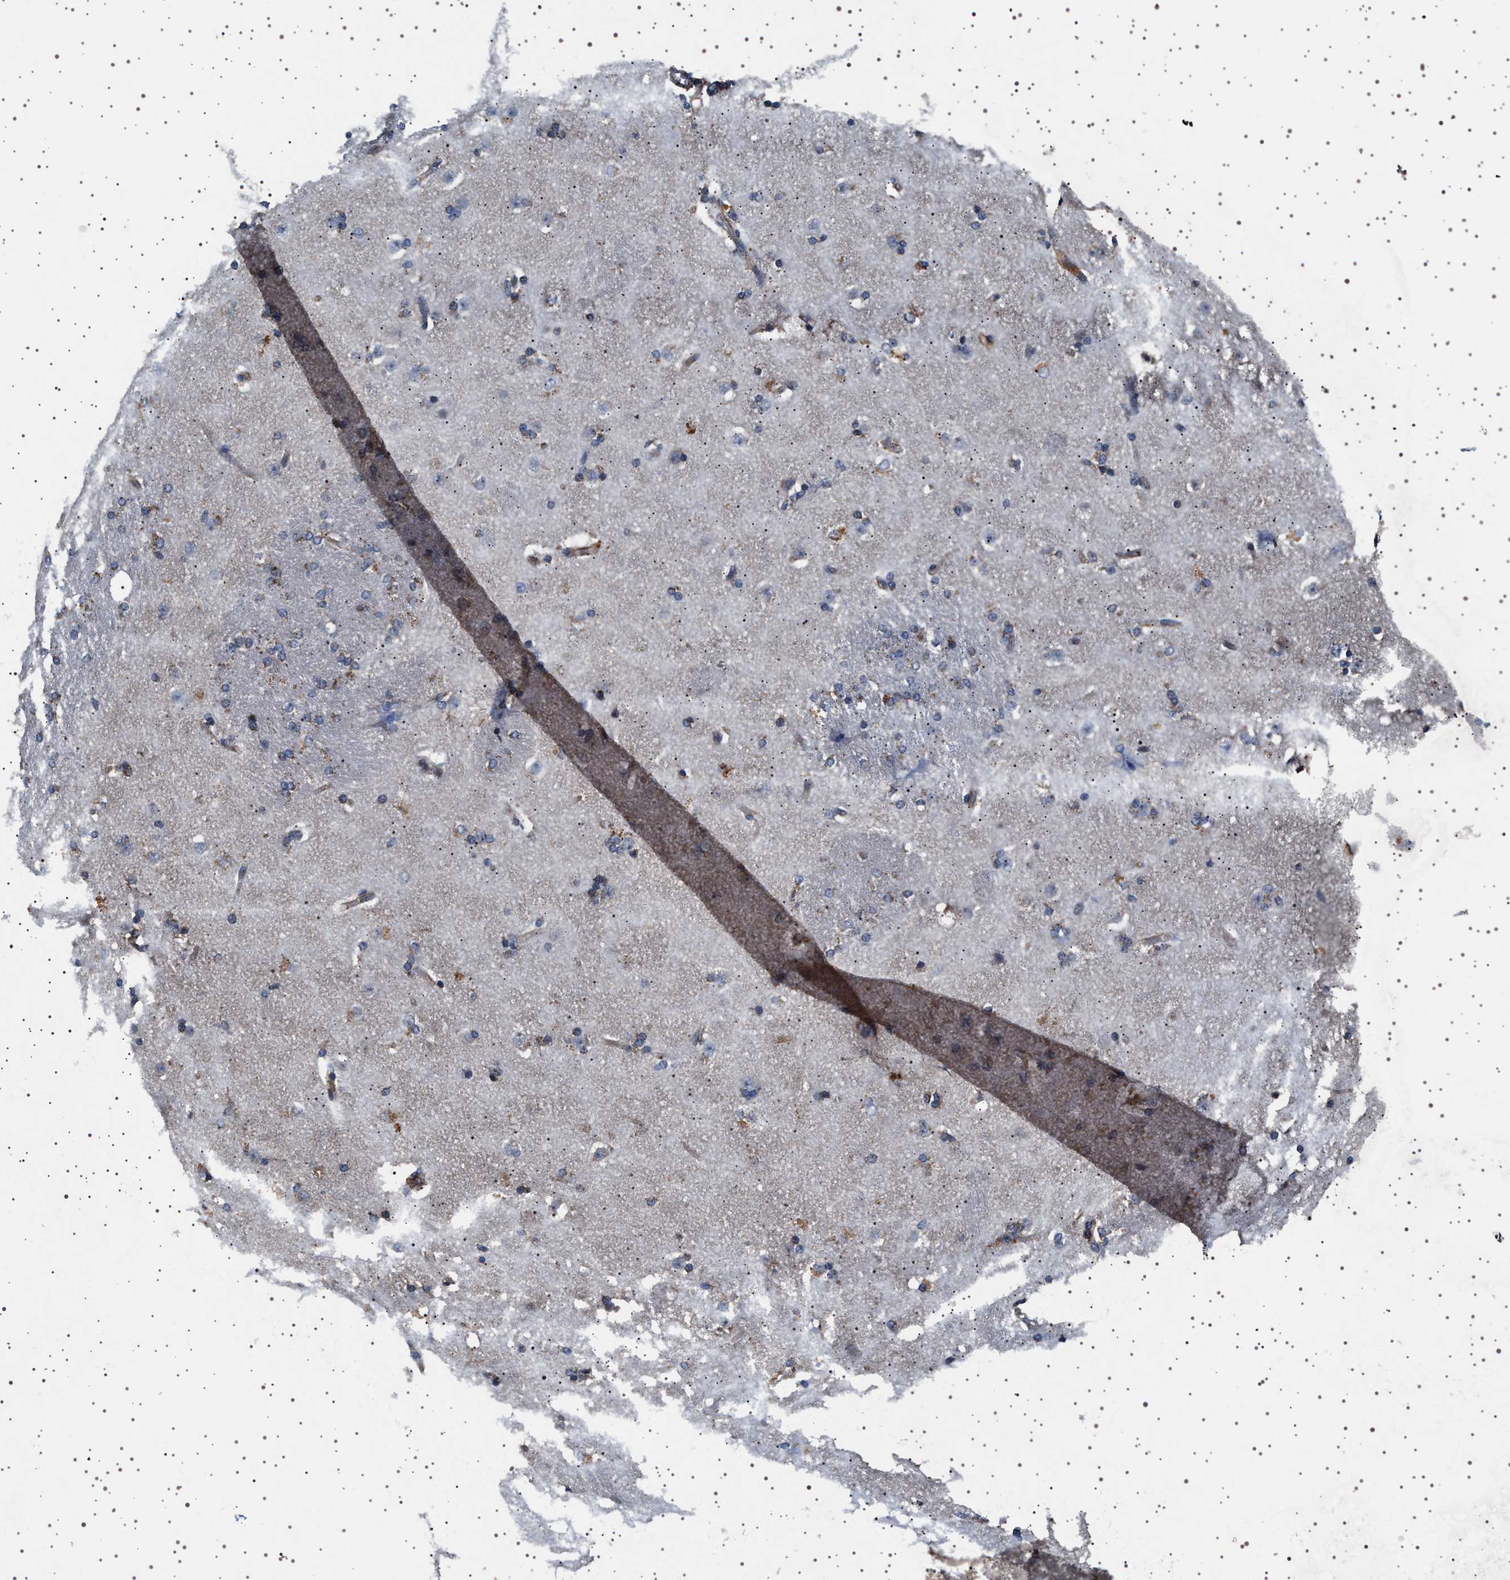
{"staining": {"intensity": "moderate", "quantity": "<25%", "location": "cytoplasmic/membranous"}, "tissue": "caudate", "cell_type": "Glial cells", "image_type": "normal", "snomed": [{"axis": "morphology", "description": "Normal tissue, NOS"}, {"axis": "topography", "description": "Lateral ventricle wall"}], "caption": "Normal caudate reveals moderate cytoplasmic/membranous expression in approximately <25% of glial cells The staining was performed using DAB (3,3'-diaminobenzidine), with brown indicating positive protein expression. Nuclei are stained blue with hematoxylin..", "gene": "TRUB2", "patient": {"sex": "female", "age": 19}}